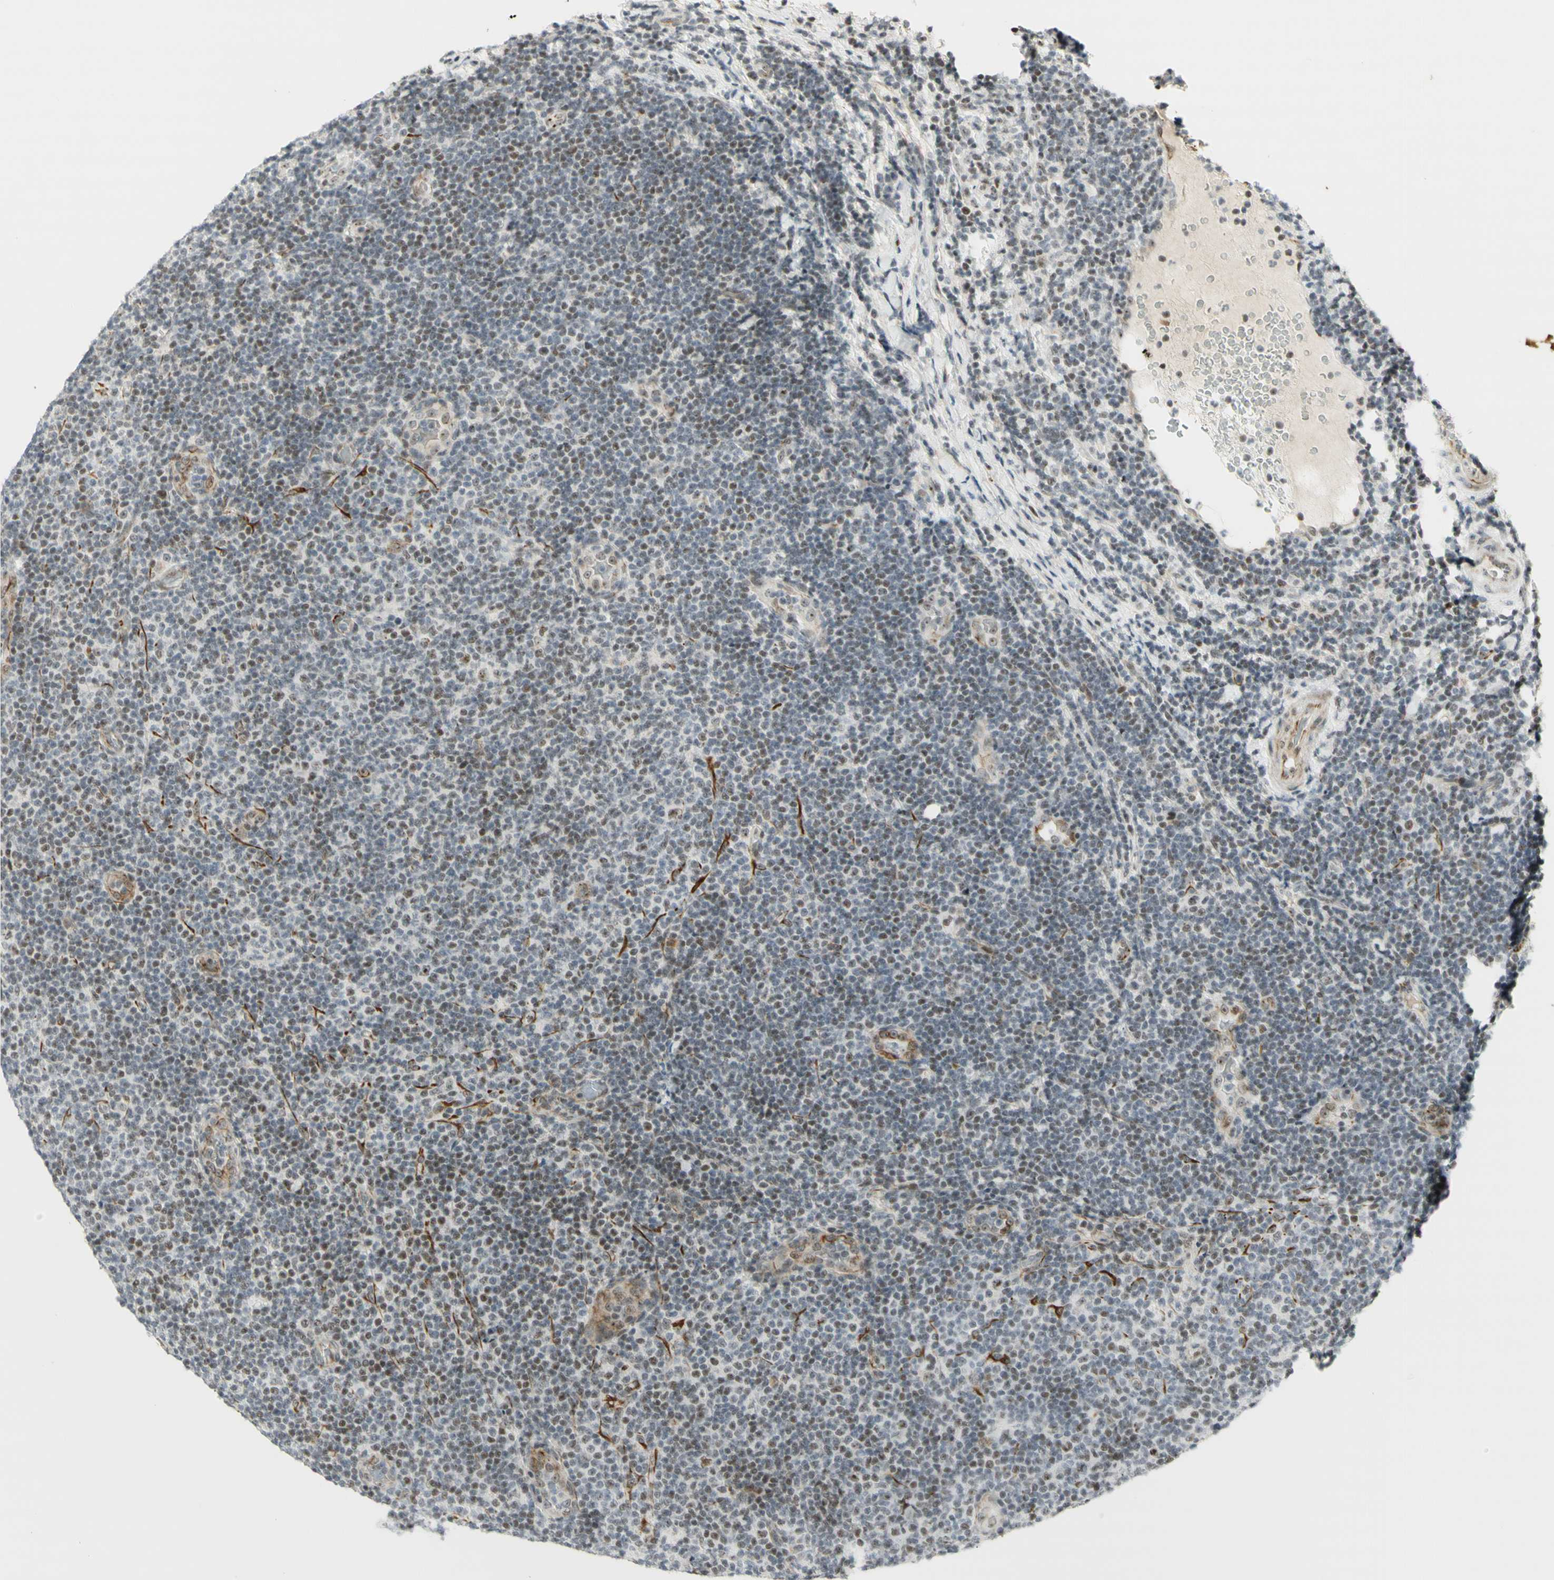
{"staining": {"intensity": "moderate", "quantity": ">75%", "location": "cytoplasmic/membranous,nuclear"}, "tissue": "lymphoma", "cell_type": "Tumor cells", "image_type": "cancer", "snomed": [{"axis": "morphology", "description": "Malignant lymphoma, non-Hodgkin's type, Low grade"}, {"axis": "topography", "description": "Lymph node"}], "caption": "Tumor cells demonstrate medium levels of moderate cytoplasmic/membranous and nuclear positivity in approximately >75% of cells in lymphoma.", "gene": "IRF1", "patient": {"sex": "male", "age": 83}}